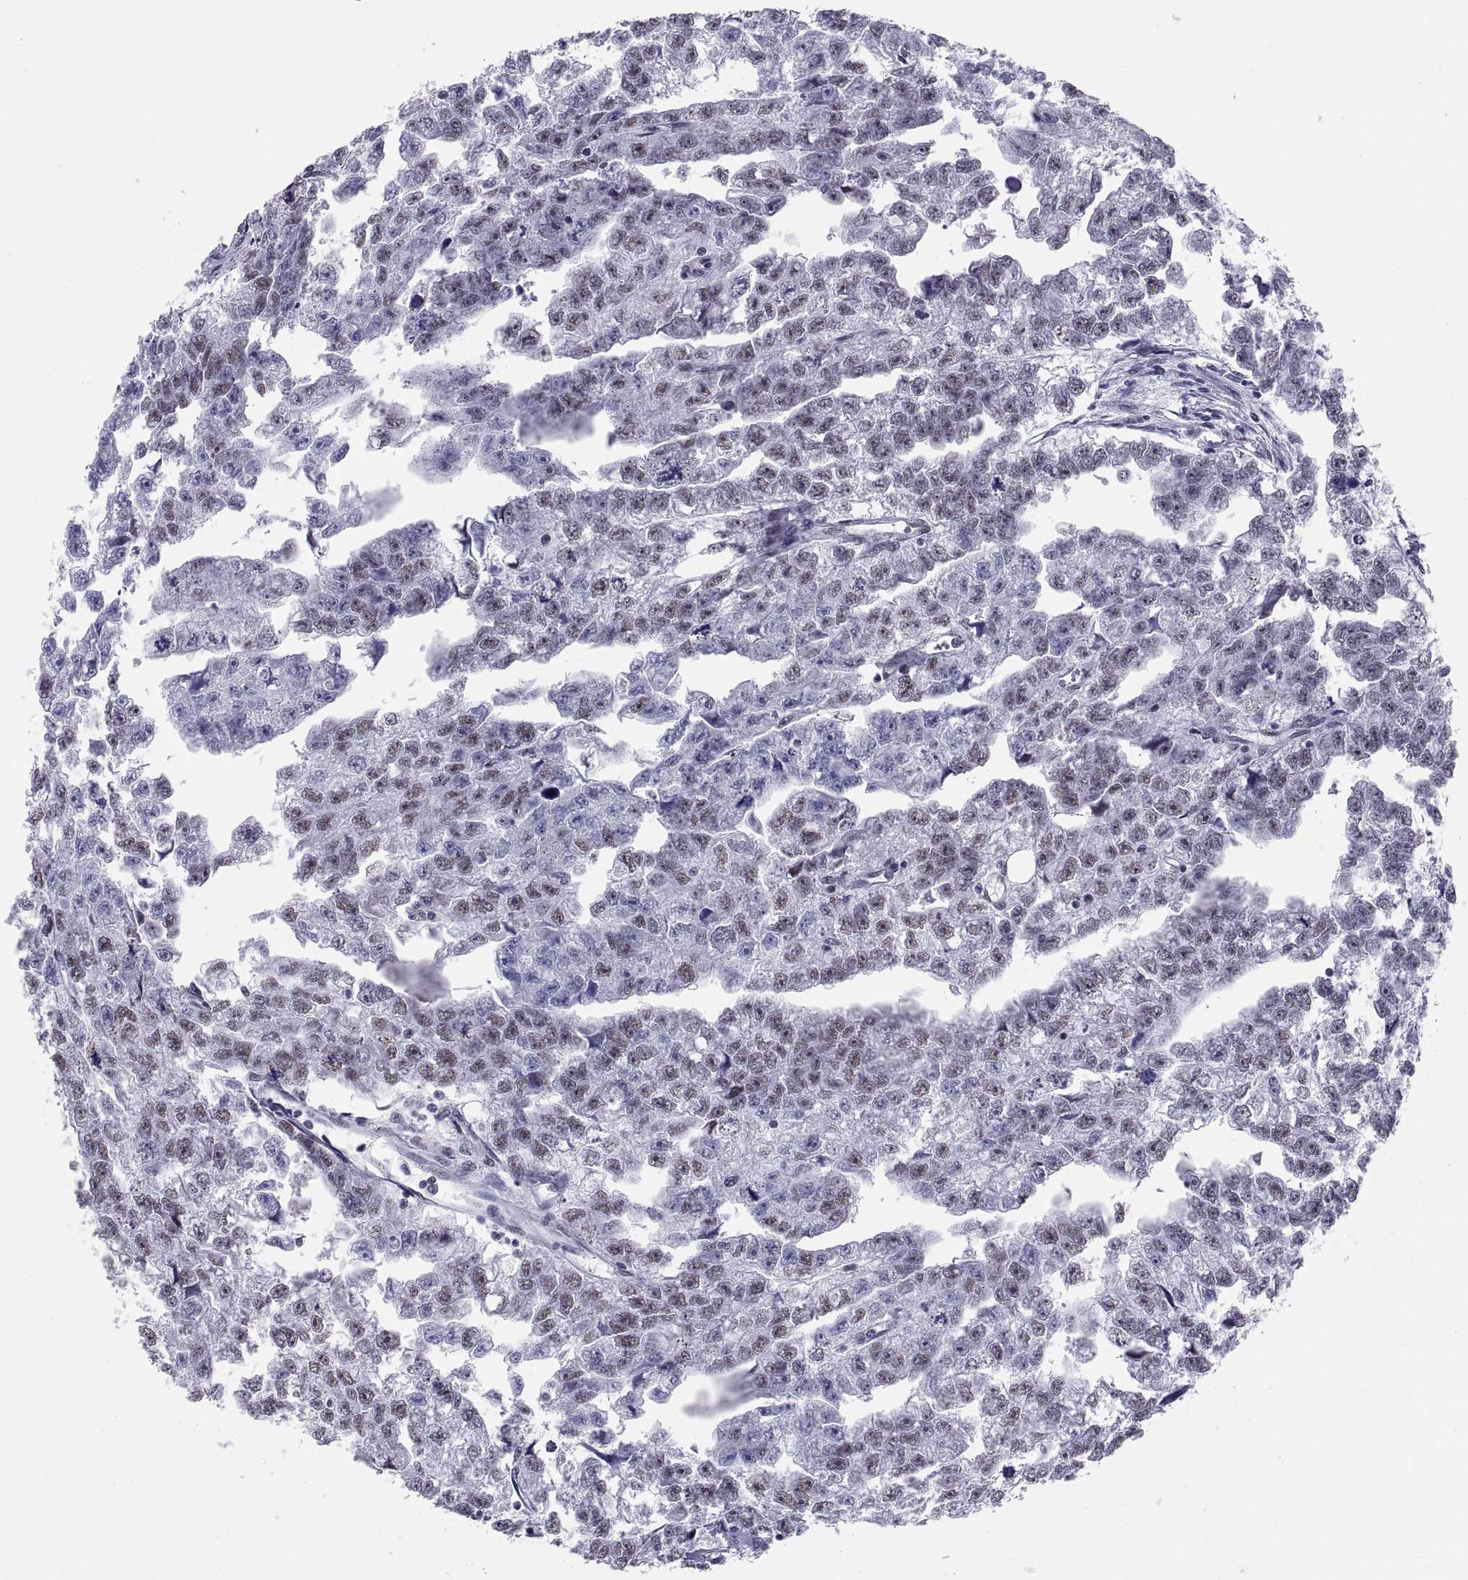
{"staining": {"intensity": "weak", "quantity": "25%-75%", "location": "nuclear"}, "tissue": "testis cancer", "cell_type": "Tumor cells", "image_type": "cancer", "snomed": [{"axis": "morphology", "description": "Carcinoma, Embryonal, NOS"}, {"axis": "morphology", "description": "Teratoma, malignant, NOS"}, {"axis": "topography", "description": "Testis"}], "caption": "DAB (3,3'-diaminobenzidine) immunohistochemical staining of human testis cancer (embryonal carcinoma) displays weak nuclear protein positivity in approximately 25%-75% of tumor cells. (IHC, brightfield microscopy, high magnification).", "gene": "NEUROD6", "patient": {"sex": "male", "age": 44}}